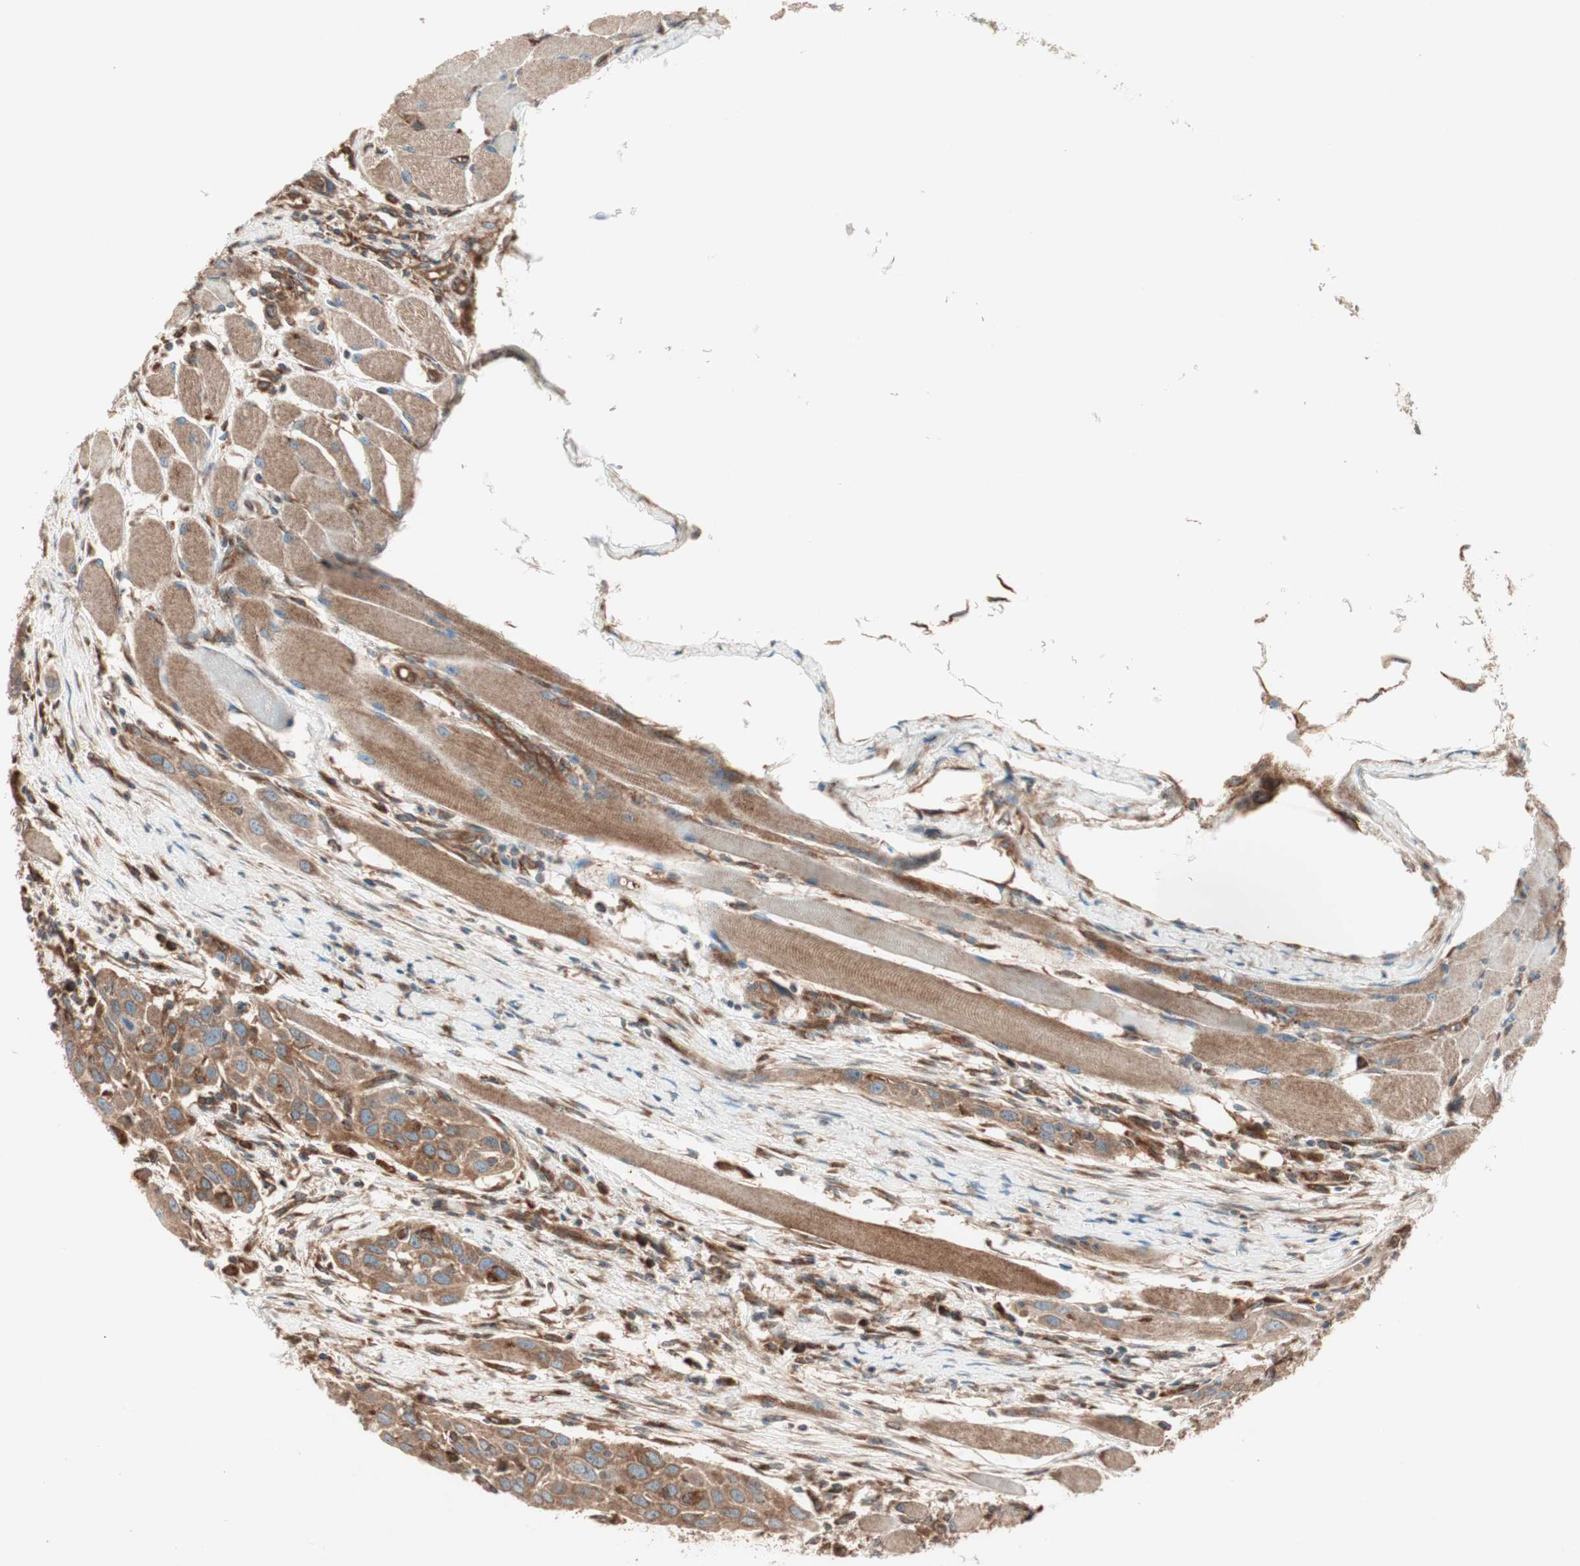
{"staining": {"intensity": "moderate", "quantity": ">75%", "location": "cytoplasmic/membranous"}, "tissue": "head and neck cancer", "cell_type": "Tumor cells", "image_type": "cancer", "snomed": [{"axis": "morphology", "description": "Squamous cell carcinoma, NOS"}, {"axis": "topography", "description": "Oral tissue"}, {"axis": "topography", "description": "Head-Neck"}], "caption": "High-magnification brightfield microscopy of squamous cell carcinoma (head and neck) stained with DAB (brown) and counterstained with hematoxylin (blue). tumor cells exhibit moderate cytoplasmic/membranous expression is present in about>75% of cells. (DAB (3,3'-diaminobenzidine) IHC with brightfield microscopy, high magnification).", "gene": "RAB5A", "patient": {"sex": "female", "age": 50}}